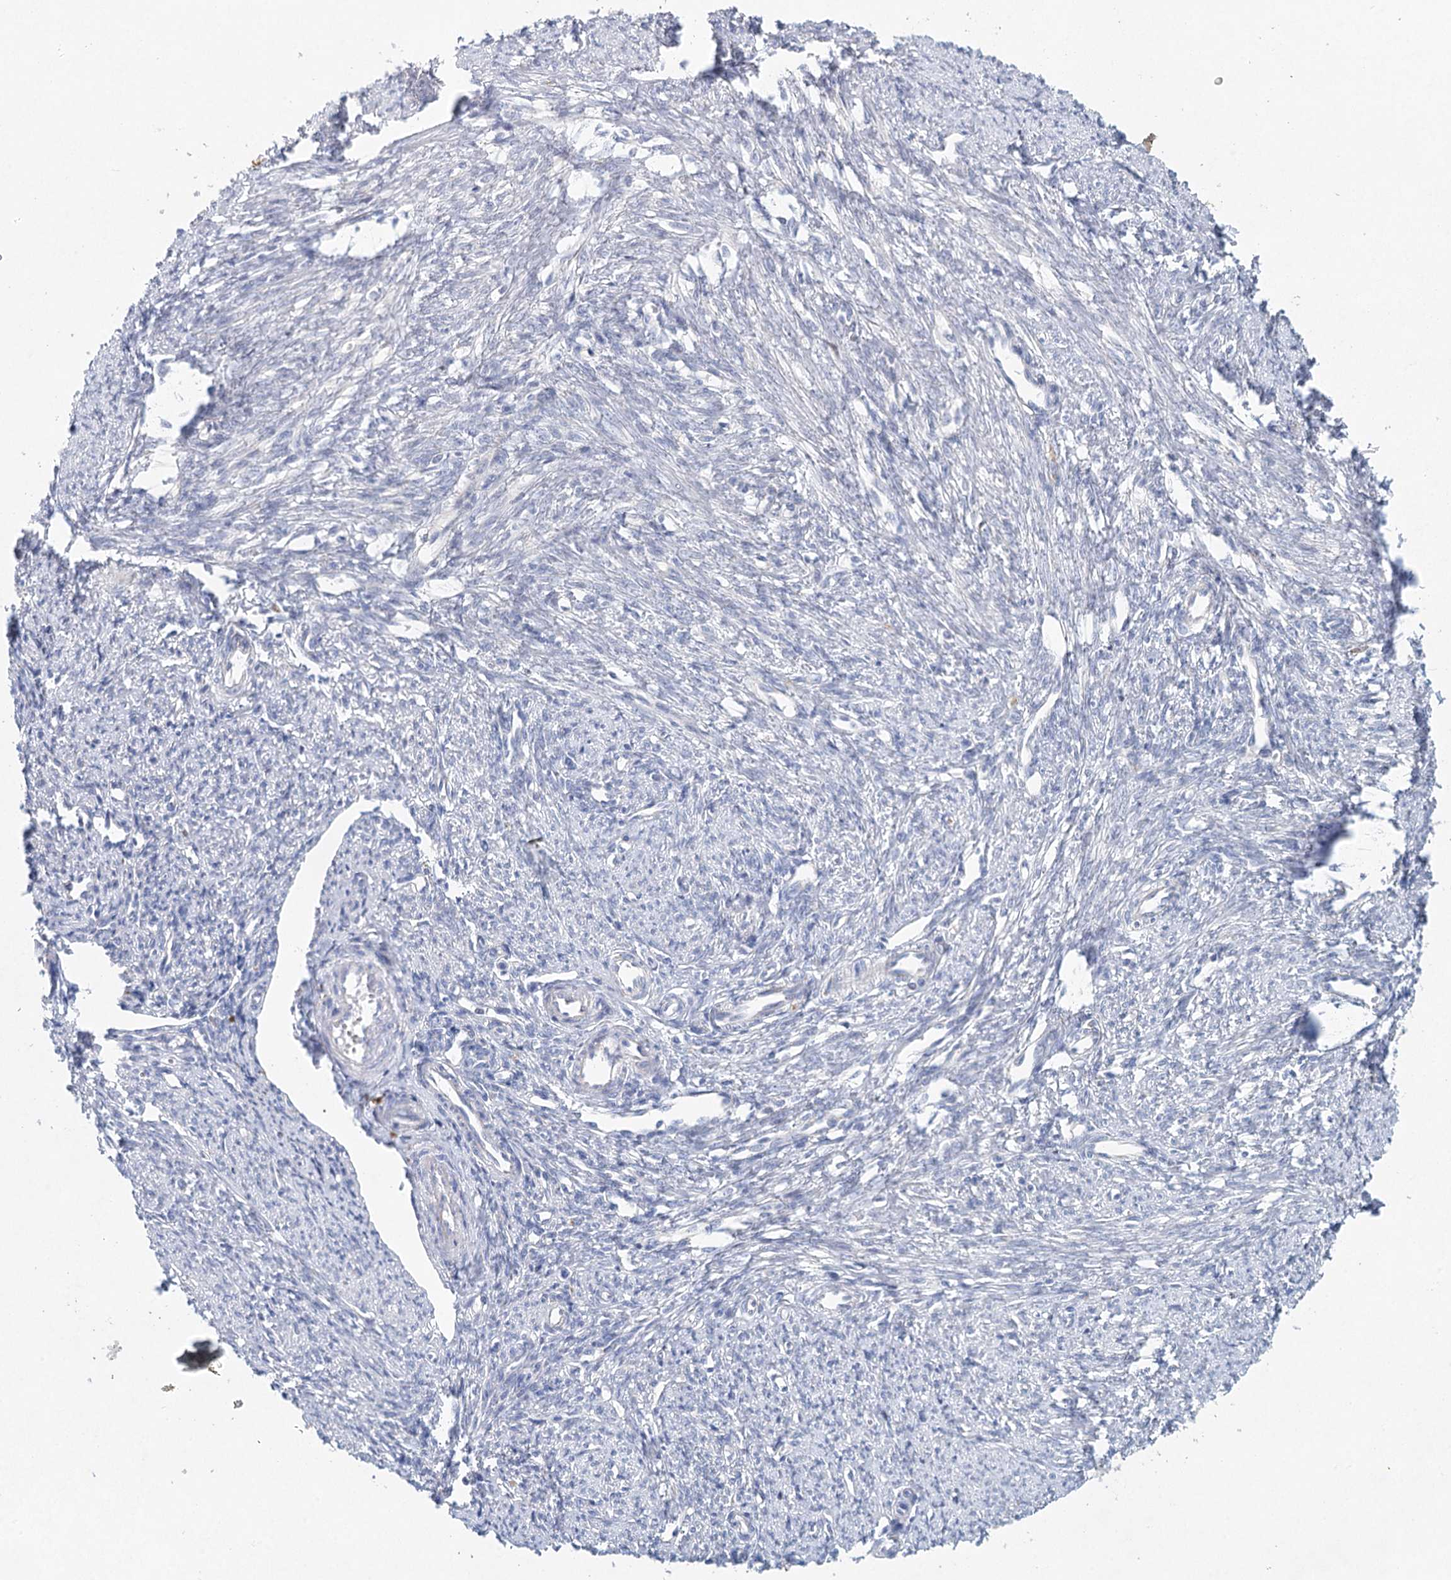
{"staining": {"intensity": "negative", "quantity": "none", "location": "none"}, "tissue": "smooth muscle", "cell_type": "Smooth muscle cells", "image_type": "normal", "snomed": [{"axis": "morphology", "description": "Normal tissue, NOS"}, {"axis": "topography", "description": "Smooth muscle"}, {"axis": "topography", "description": "Uterus"}], "caption": "Immunohistochemical staining of unremarkable human smooth muscle exhibits no significant staining in smooth muscle cells. Brightfield microscopy of immunohistochemistry (IHC) stained with DAB (3,3'-diaminobenzidine) (brown) and hematoxylin (blue), captured at high magnification.", "gene": "XPO6", "patient": {"sex": "female", "age": 59}}